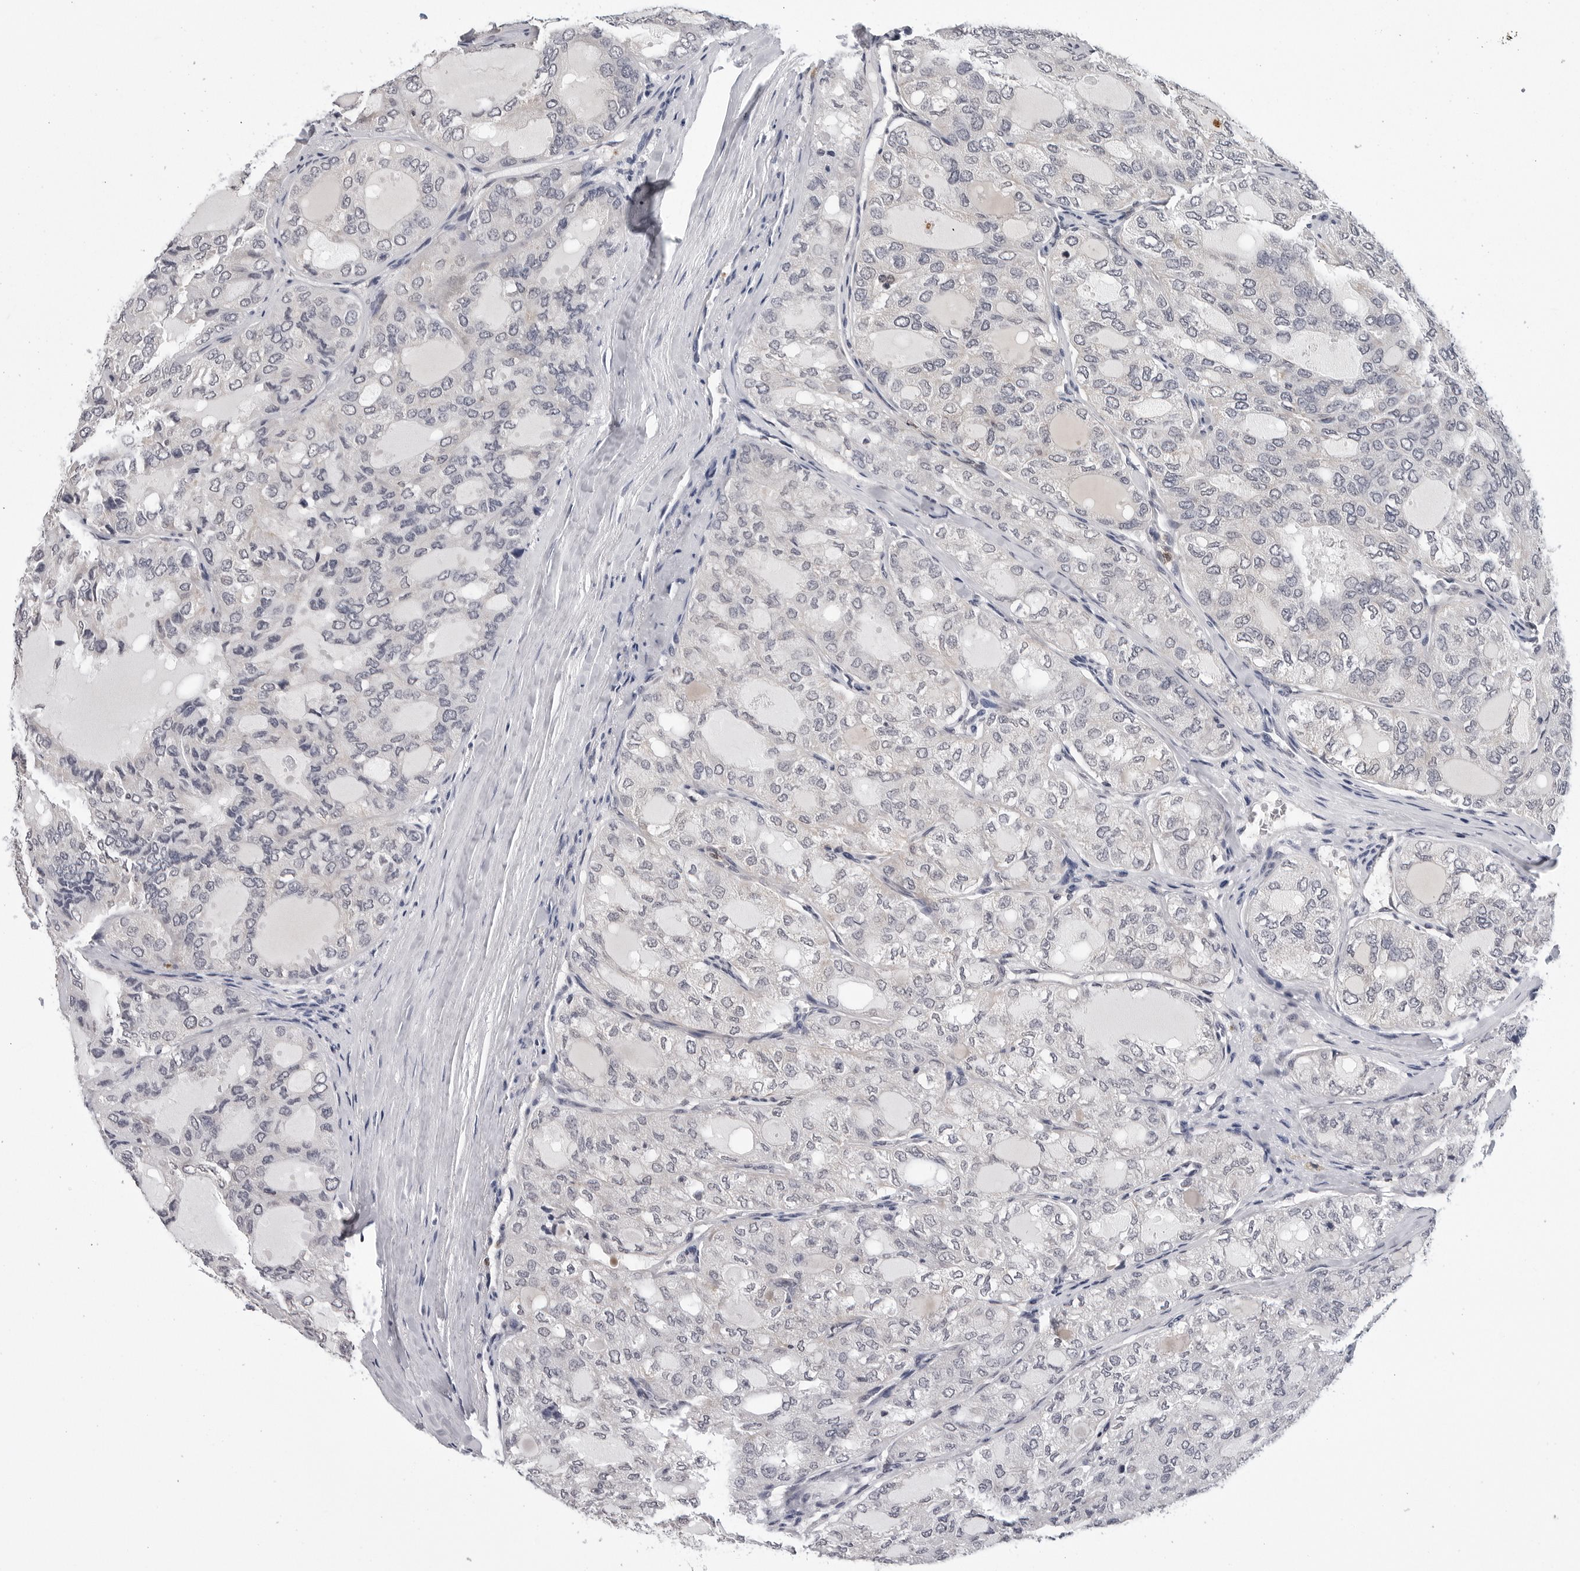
{"staining": {"intensity": "negative", "quantity": "none", "location": "none"}, "tissue": "thyroid cancer", "cell_type": "Tumor cells", "image_type": "cancer", "snomed": [{"axis": "morphology", "description": "Follicular adenoma carcinoma, NOS"}, {"axis": "topography", "description": "Thyroid gland"}], "caption": "Tumor cells show no significant staining in thyroid cancer.", "gene": "TRMT13", "patient": {"sex": "male", "age": 75}}